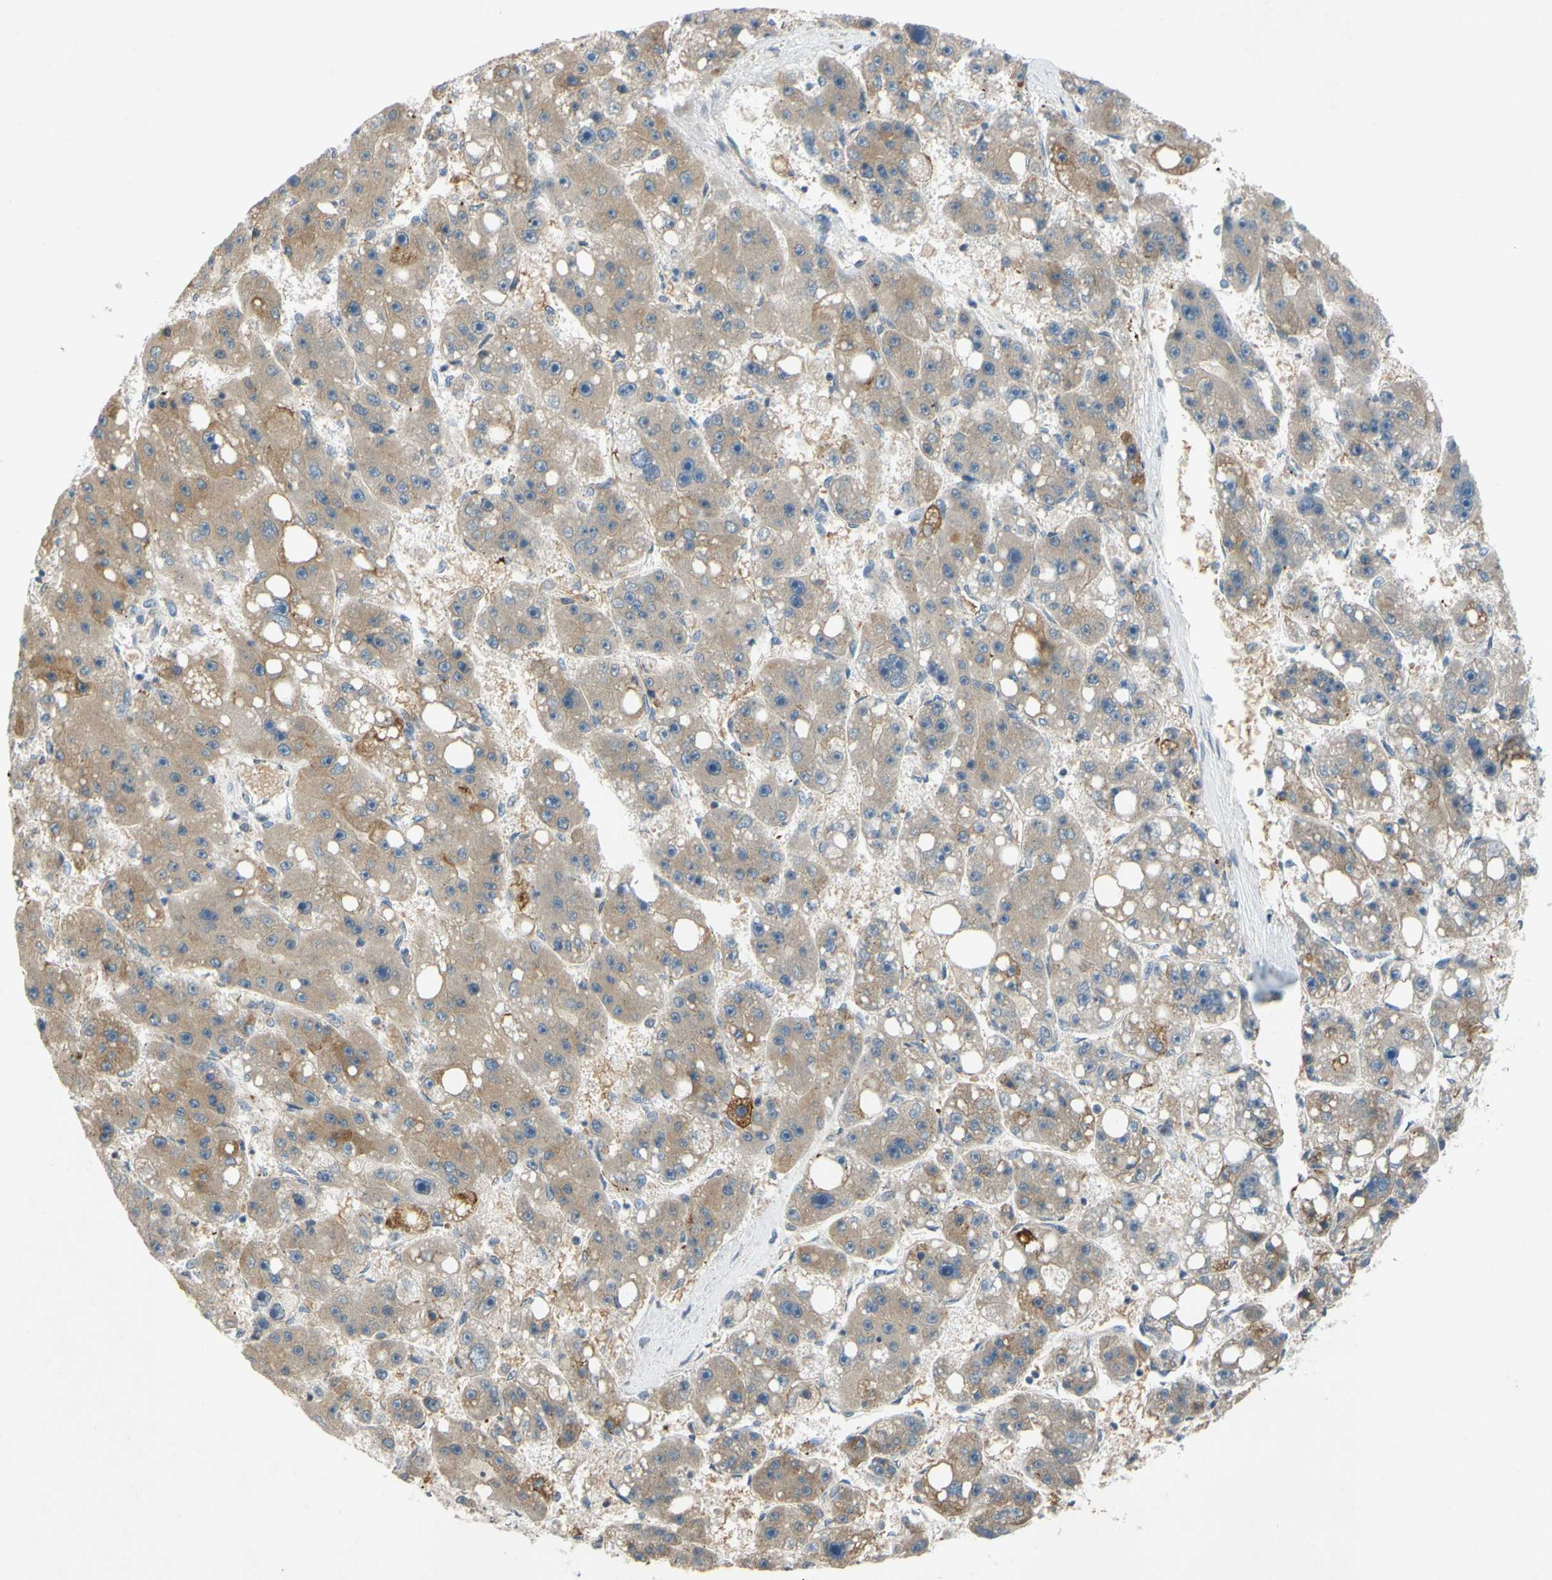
{"staining": {"intensity": "moderate", "quantity": ">75%", "location": "cytoplasmic/membranous"}, "tissue": "liver cancer", "cell_type": "Tumor cells", "image_type": "cancer", "snomed": [{"axis": "morphology", "description": "Carcinoma, Hepatocellular, NOS"}, {"axis": "topography", "description": "Liver"}], "caption": "Tumor cells demonstrate moderate cytoplasmic/membranous positivity in about >75% of cells in liver hepatocellular carcinoma.", "gene": "ADD2", "patient": {"sex": "female", "age": 61}}